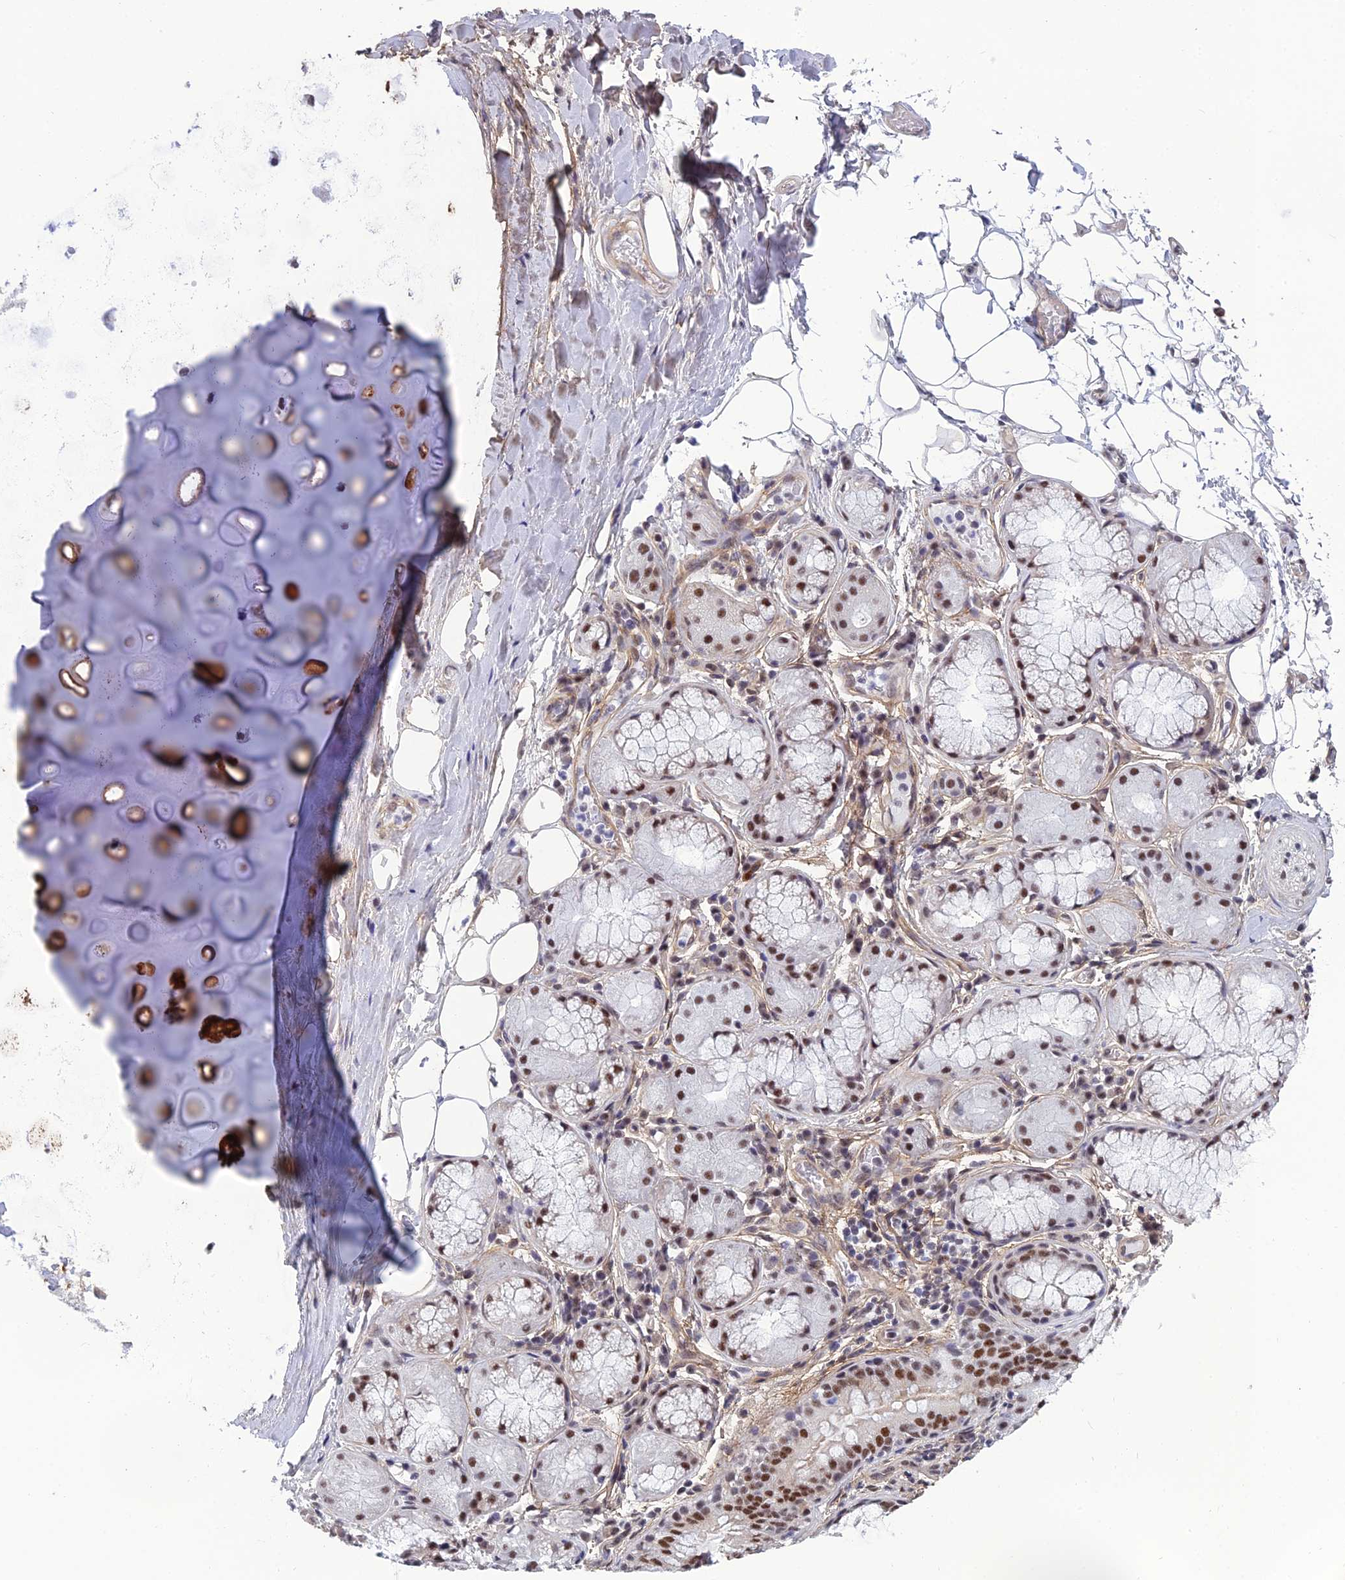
{"staining": {"intensity": "negative", "quantity": "none", "location": "none"}, "tissue": "adipose tissue", "cell_type": "Adipocytes", "image_type": "normal", "snomed": [{"axis": "morphology", "description": "Normal tissue, NOS"}, {"axis": "topography", "description": "Lymph node"}, {"axis": "topography", "description": "Cartilage tissue"}, {"axis": "topography", "description": "Bronchus"}], "caption": "This is an immunohistochemistry (IHC) micrograph of benign adipose tissue. There is no staining in adipocytes.", "gene": "RSRC1", "patient": {"sex": "male", "age": 63}}